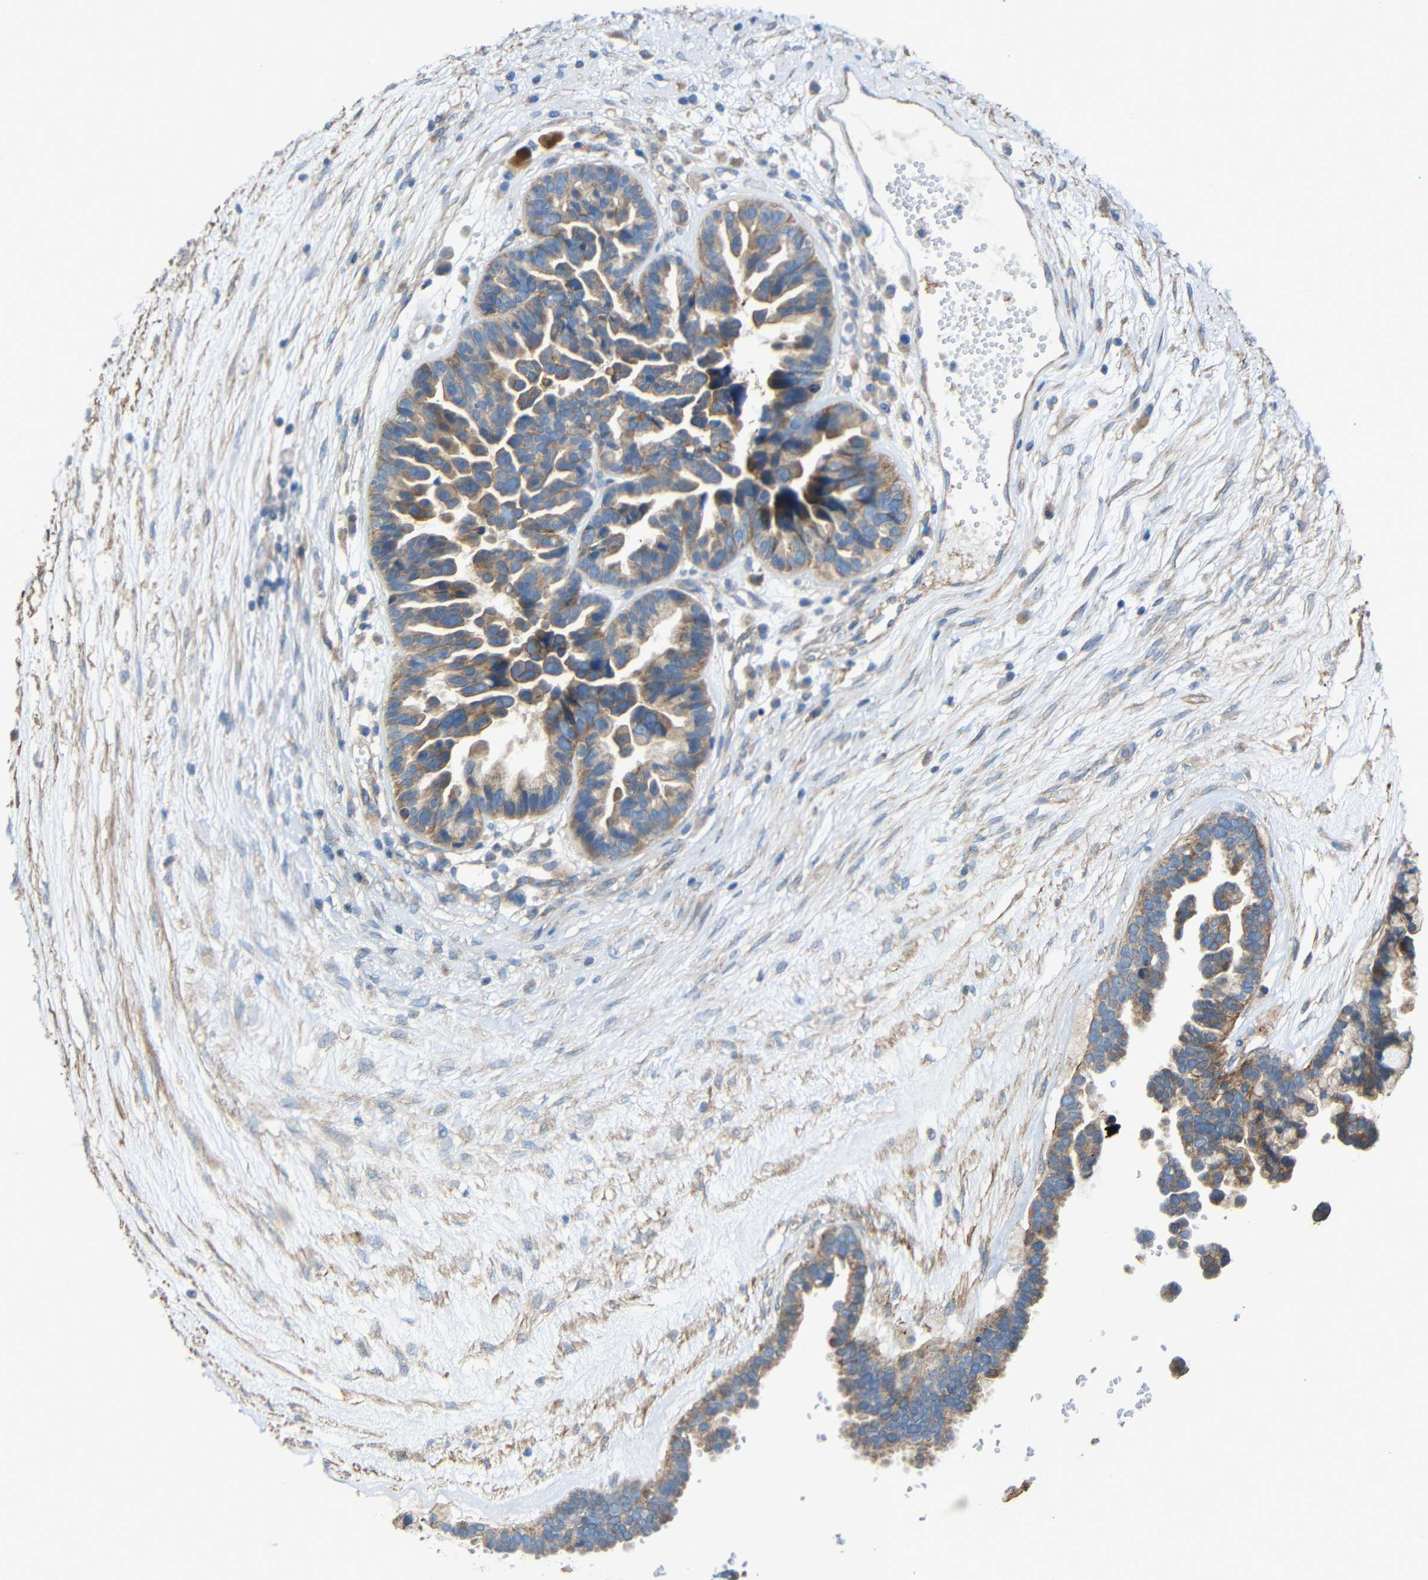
{"staining": {"intensity": "moderate", "quantity": ">75%", "location": "cytoplasmic/membranous"}, "tissue": "ovarian cancer", "cell_type": "Tumor cells", "image_type": "cancer", "snomed": [{"axis": "morphology", "description": "Cystadenocarcinoma, serous, NOS"}, {"axis": "topography", "description": "Ovary"}], "caption": "High-power microscopy captured an immunohistochemistry histopathology image of ovarian cancer (serous cystadenocarcinoma), revealing moderate cytoplasmic/membranous staining in approximately >75% of tumor cells.", "gene": "RHOT2", "patient": {"sex": "female", "age": 56}}